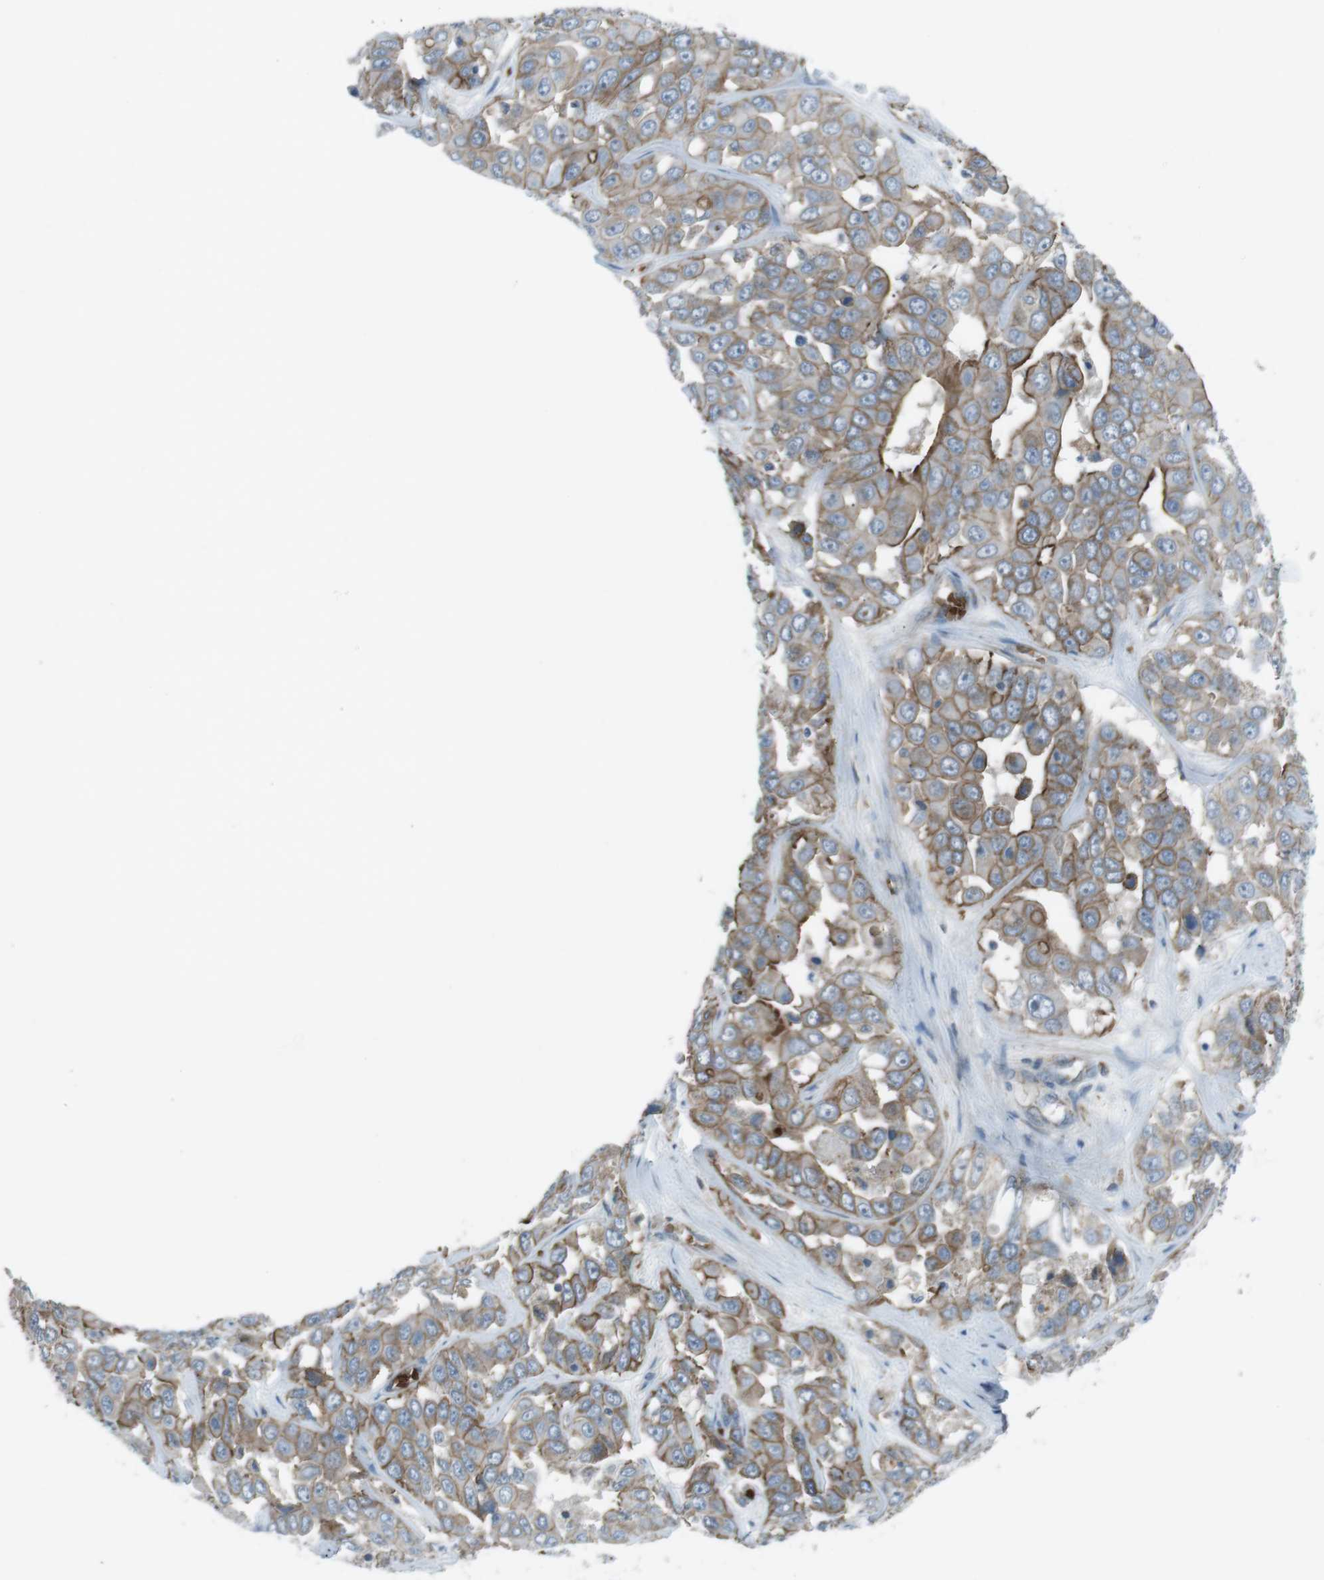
{"staining": {"intensity": "moderate", "quantity": ">75%", "location": "cytoplasmic/membranous"}, "tissue": "liver cancer", "cell_type": "Tumor cells", "image_type": "cancer", "snomed": [{"axis": "morphology", "description": "Cholangiocarcinoma"}, {"axis": "topography", "description": "Liver"}], "caption": "Human liver cholangiocarcinoma stained for a protein (brown) displays moderate cytoplasmic/membranous positive staining in approximately >75% of tumor cells.", "gene": "SPTA1", "patient": {"sex": "female", "age": 52}}